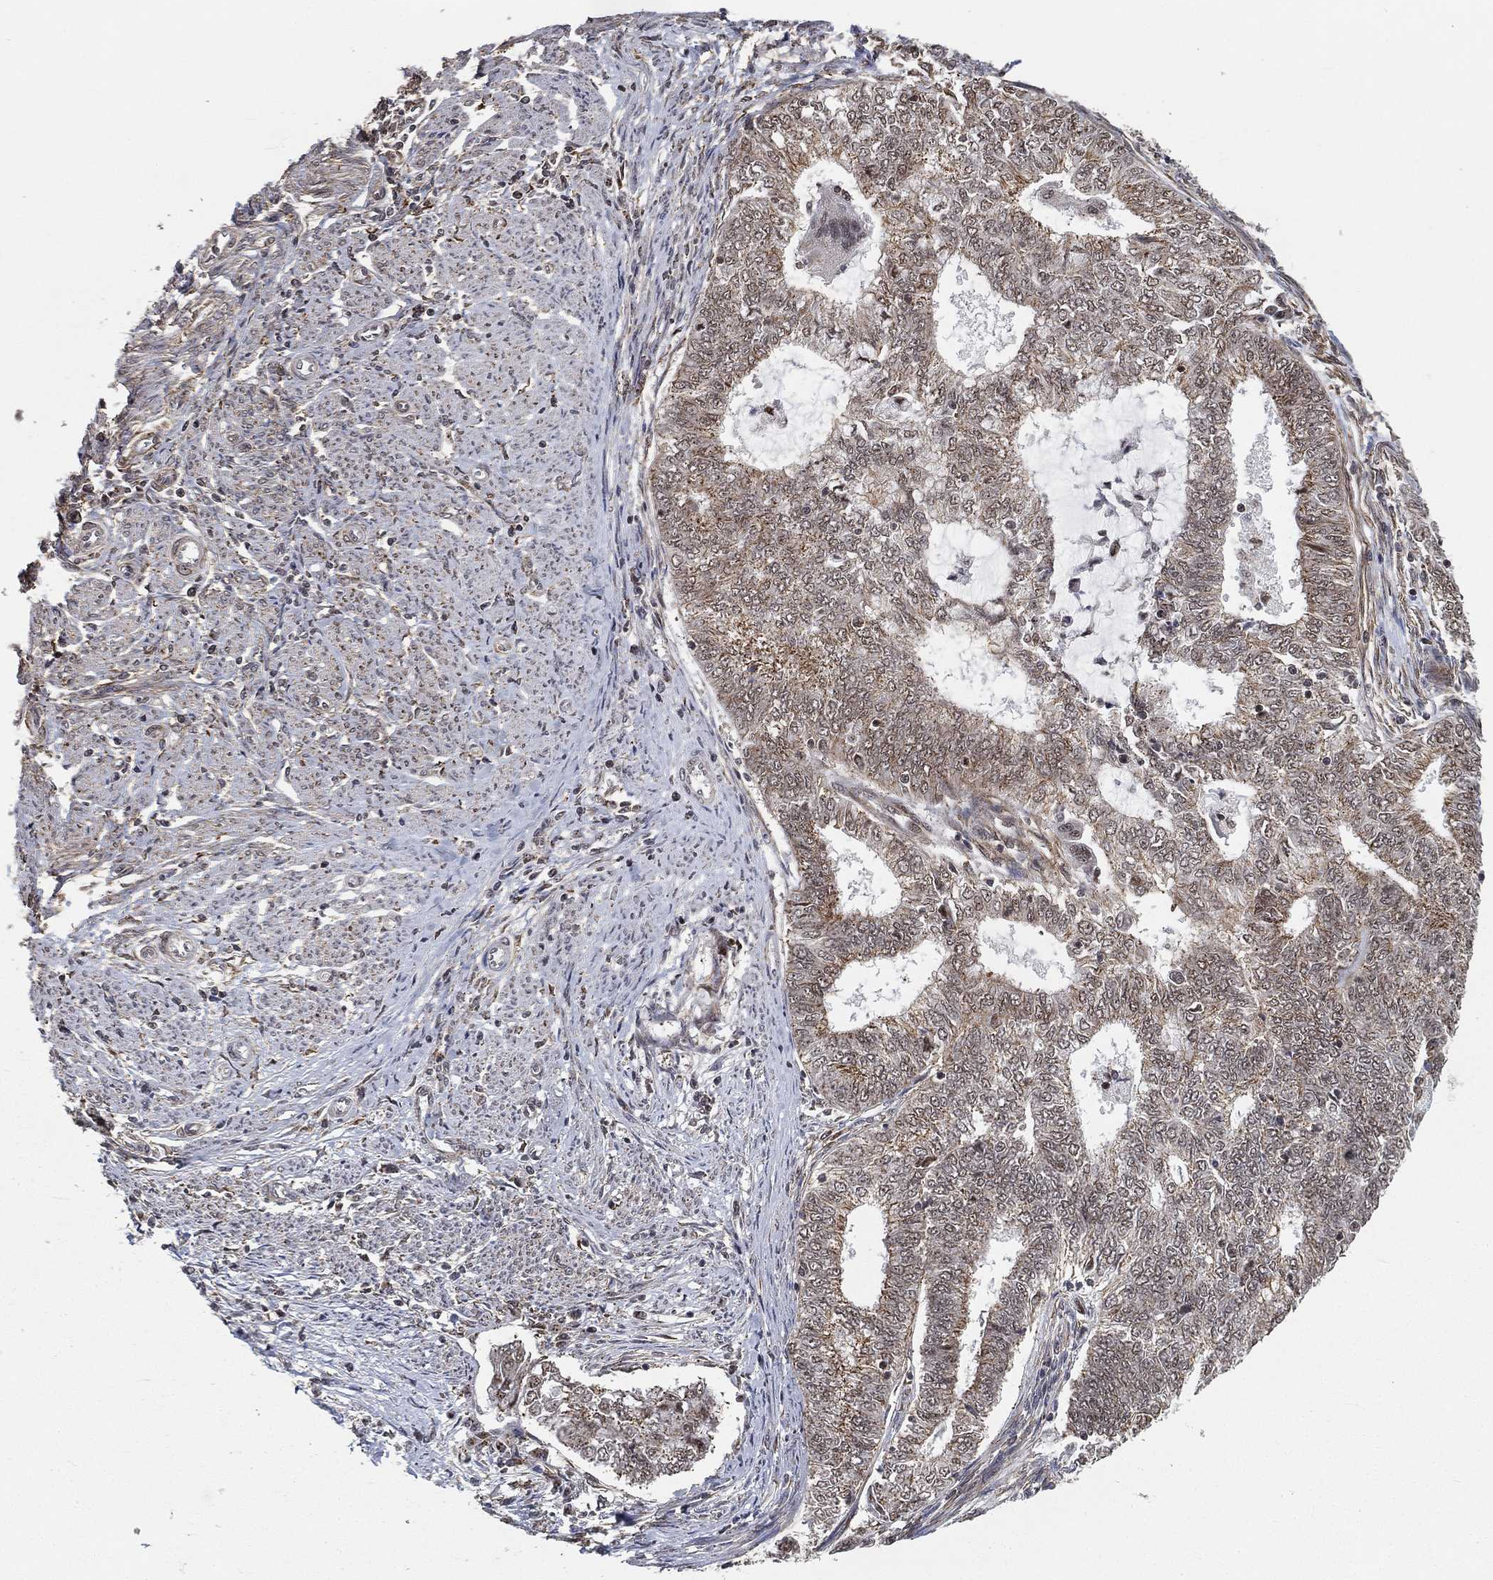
{"staining": {"intensity": "weak", "quantity": "<25%", "location": "cytoplasmic/membranous"}, "tissue": "endometrial cancer", "cell_type": "Tumor cells", "image_type": "cancer", "snomed": [{"axis": "morphology", "description": "Adenocarcinoma, NOS"}, {"axis": "topography", "description": "Endometrium"}], "caption": "Tumor cells are negative for protein expression in human endometrial adenocarcinoma.", "gene": "RSRC2", "patient": {"sex": "female", "age": 62}}